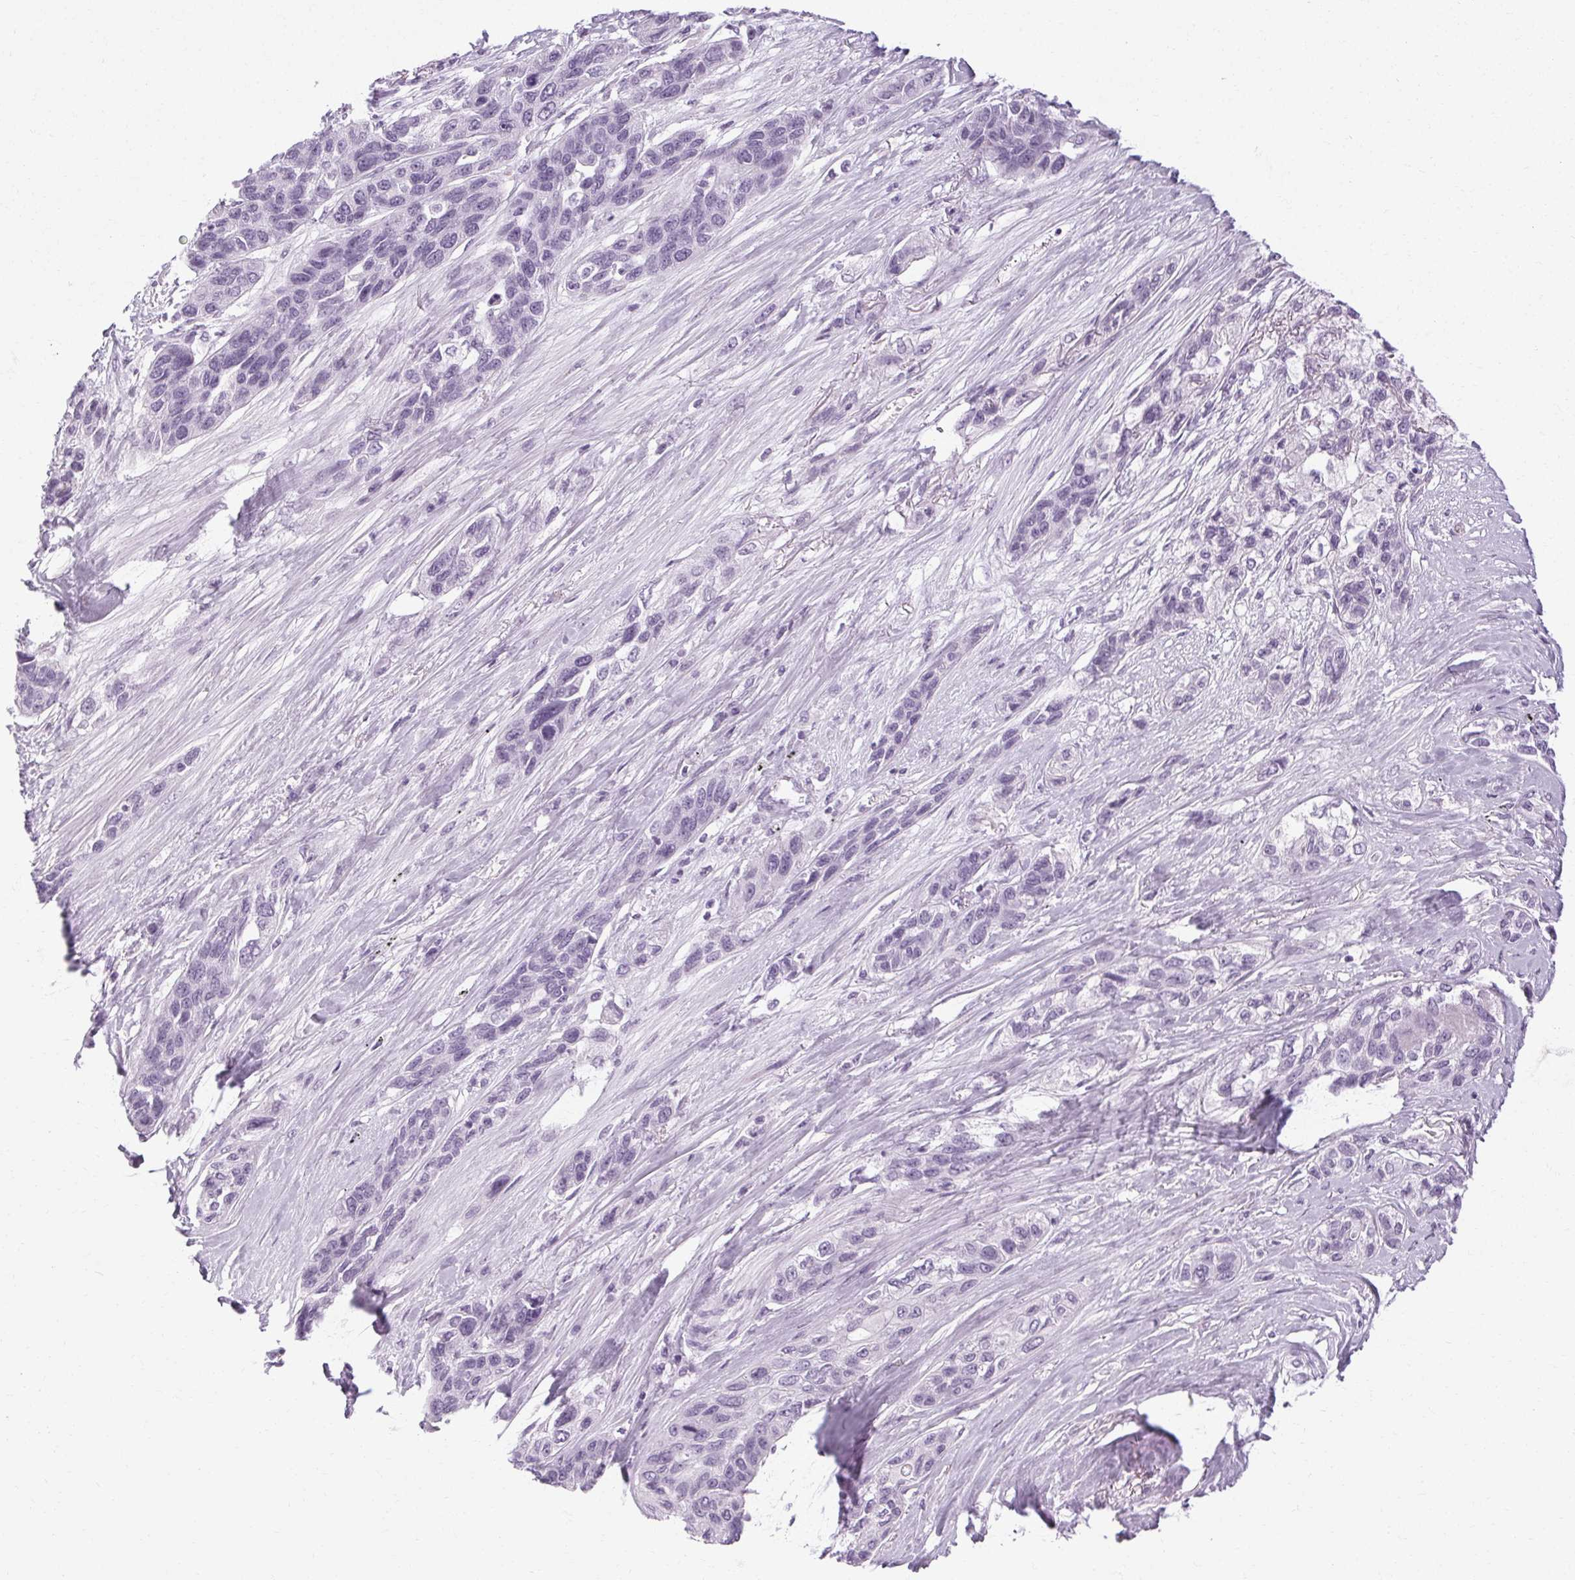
{"staining": {"intensity": "negative", "quantity": "none", "location": "none"}, "tissue": "lung cancer", "cell_type": "Tumor cells", "image_type": "cancer", "snomed": [{"axis": "morphology", "description": "Squamous cell carcinoma, NOS"}, {"axis": "topography", "description": "Lung"}], "caption": "The image exhibits no staining of tumor cells in lung cancer (squamous cell carcinoma). (Stains: DAB immunohistochemistry (IHC) with hematoxylin counter stain, Microscopy: brightfield microscopy at high magnification).", "gene": "POMC", "patient": {"sex": "female", "age": 70}}